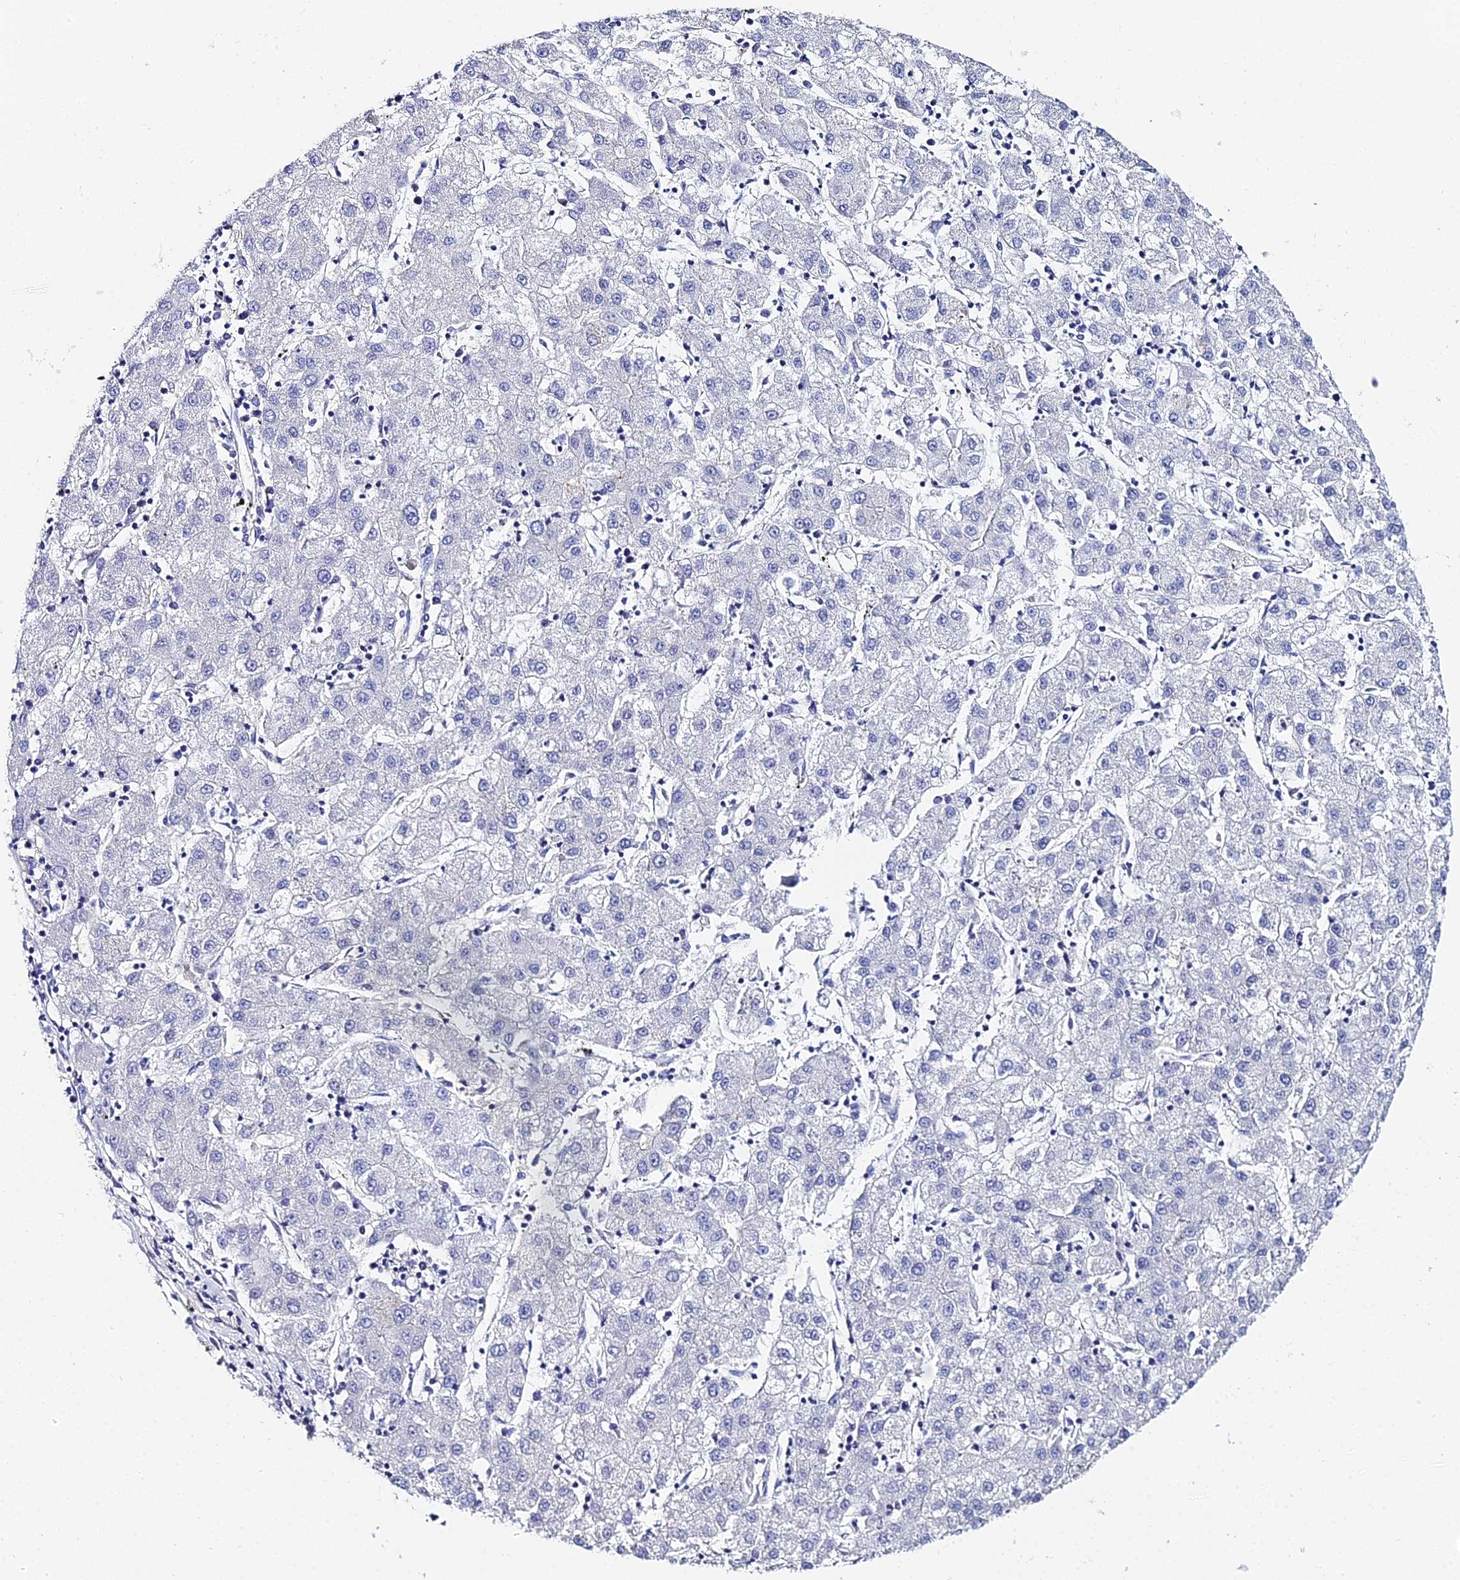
{"staining": {"intensity": "negative", "quantity": "none", "location": "none"}, "tissue": "liver cancer", "cell_type": "Tumor cells", "image_type": "cancer", "snomed": [{"axis": "morphology", "description": "Carcinoma, Hepatocellular, NOS"}, {"axis": "topography", "description": "Liver"}], "caption": "The immunohistochemistry (IHC) photomicrograph has no significant staining in tumor cells of liver cancer (hepatocellular carcinoma) tissue.", "gene": "UBE2L3", "patient": {"sex": "male", "age": 72}}